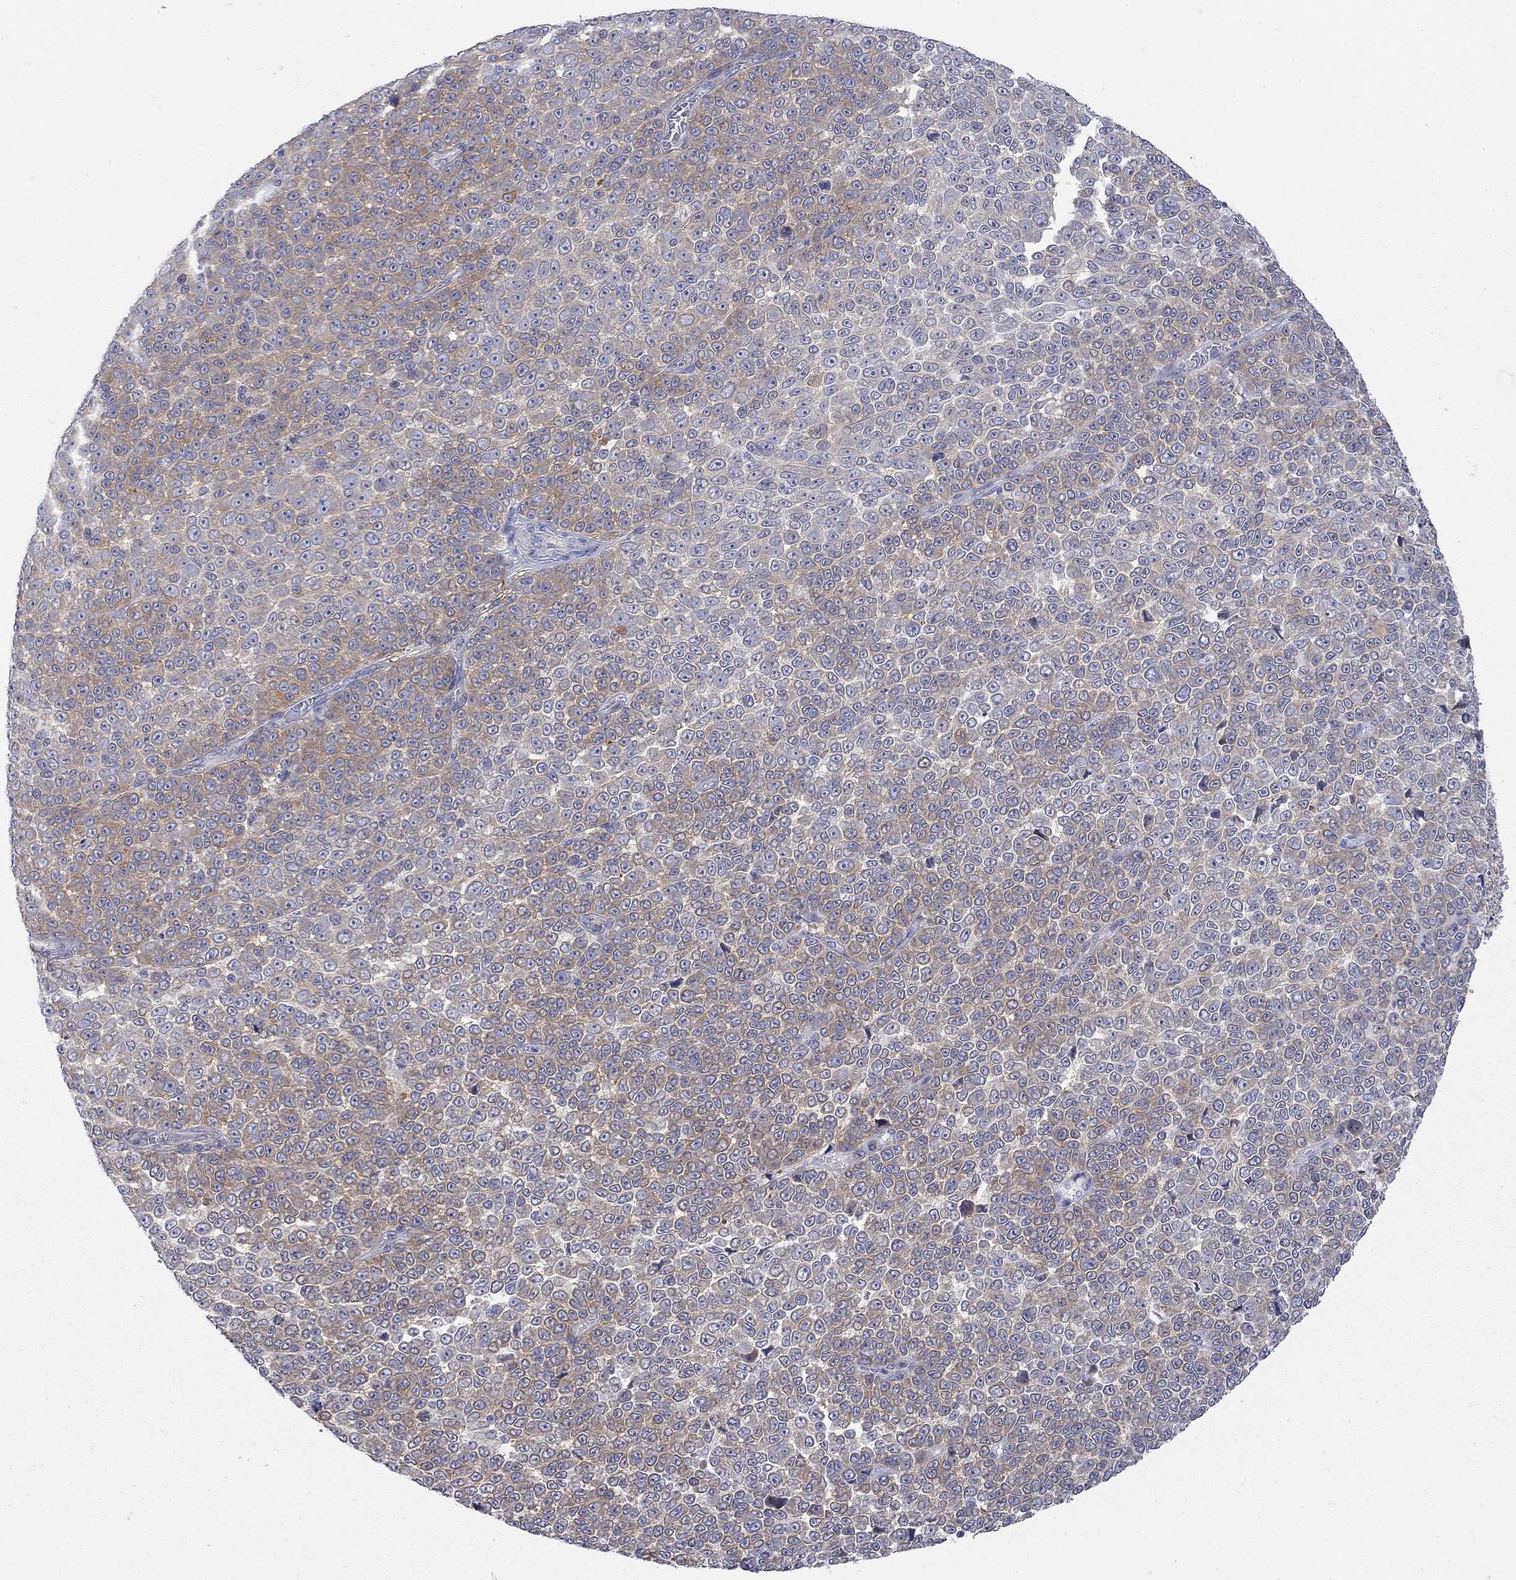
{"staining": {"intensity": "weak", "quantity": ">75%", "location": "cytoplasmic/membranous"}, "tissue": "melanoma", "cell_type": "Tumor cells", "image_type": "cancer", "snomed": [{"axis": "morphology", "description": "Malignant melanoma, NOS"}, {"axis": "topography", "description": "Skin"}], "caption": "Weak cytoplasmic/membranous protein expression is appreciated in about >75% of tumor cells in melanoma.", "gene": "GALNT8", "patient": {"sex": "female", "age": 95}}